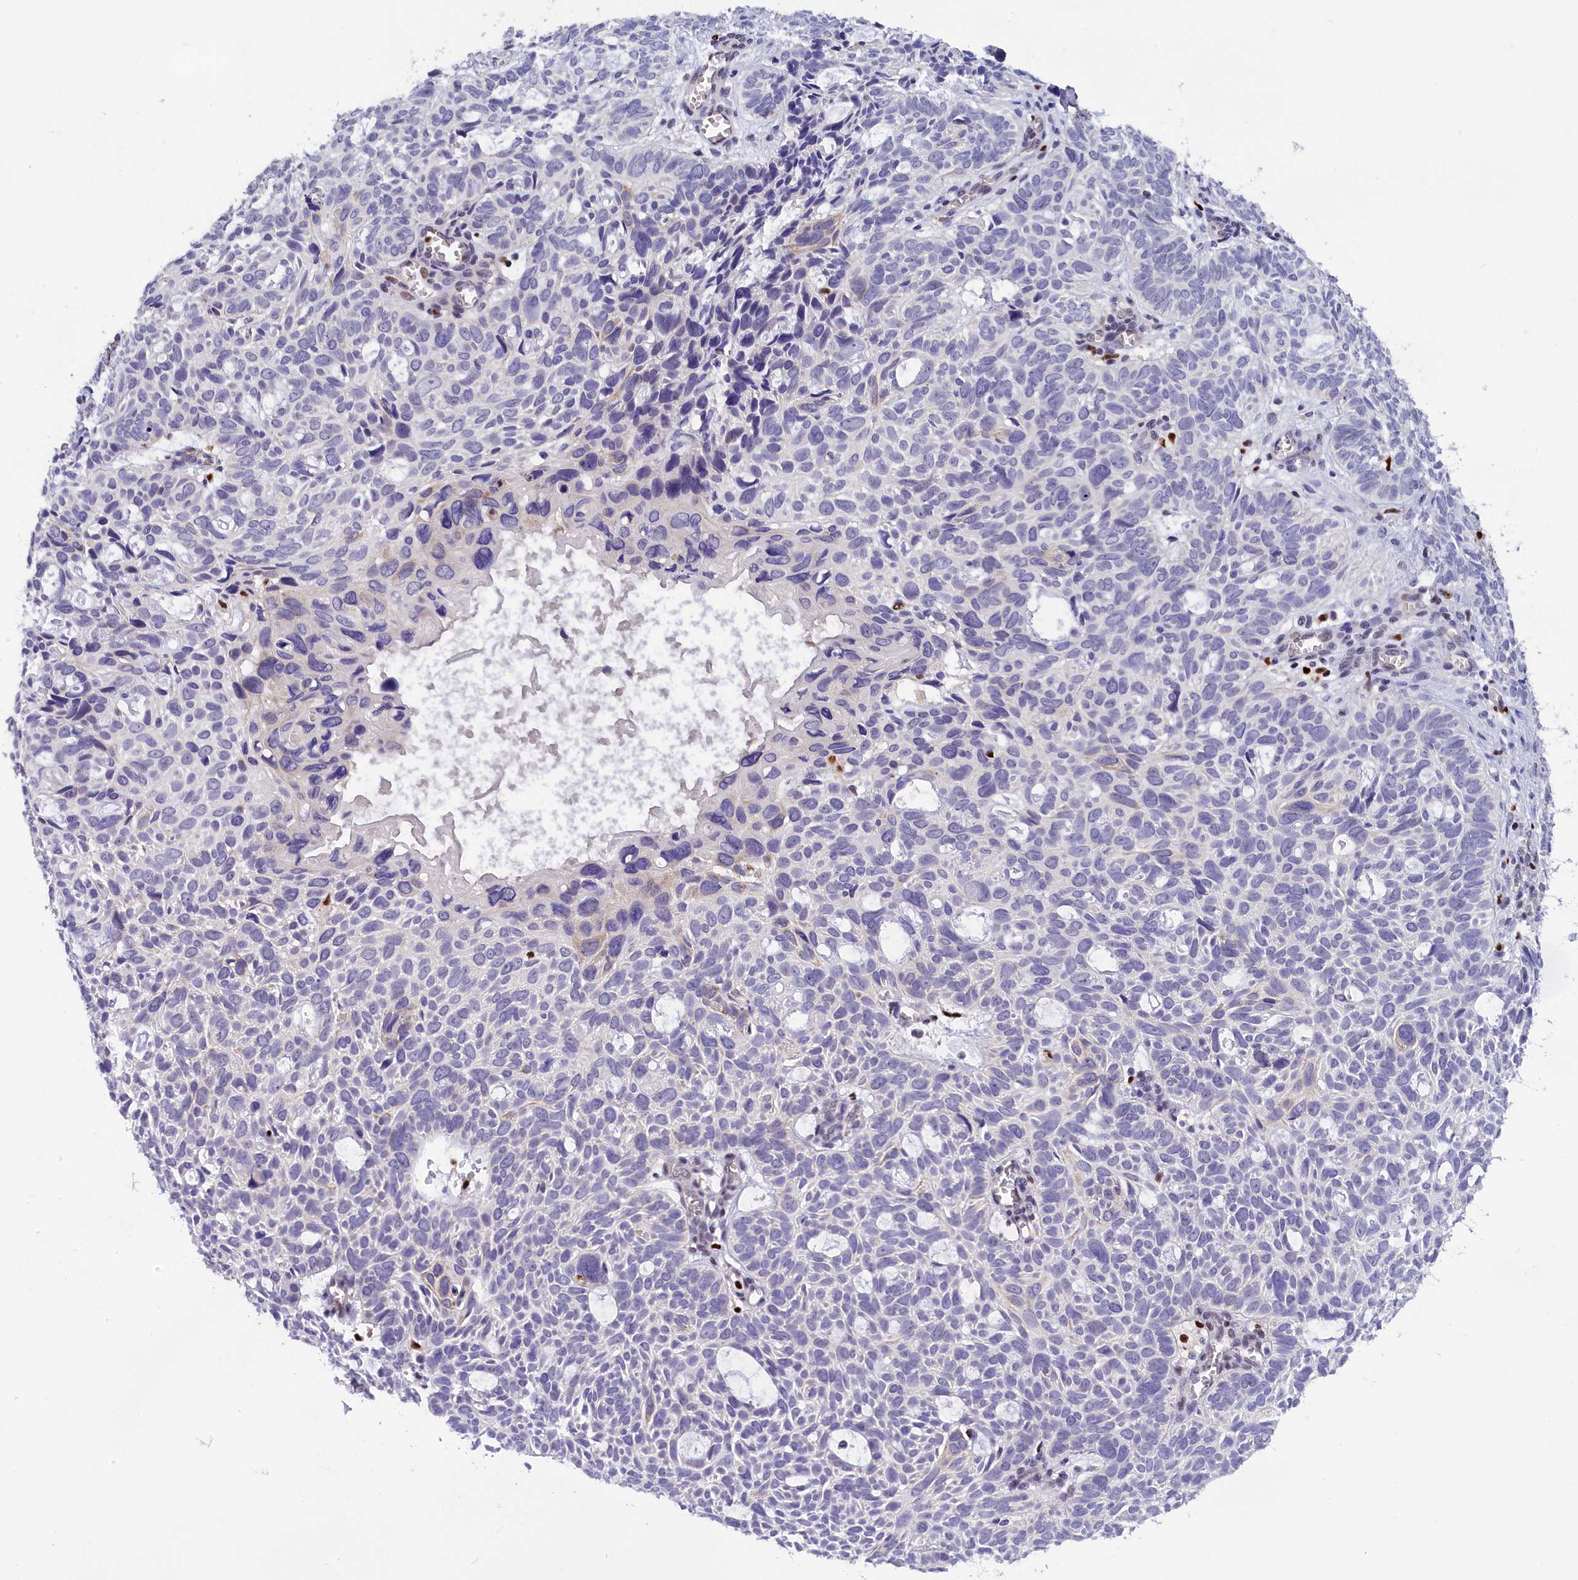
{"staining": {"intensity": "negative", "quantity": "none", "location": "none"}, "tissue": "skin cancer", "cell_type": "Tumor cells", "image_type": "cancer", "snomed": [{"axis": "morphology", "description": "Basal cell carcinoma"}, {"axis": "topography", "description": "Skin"}], "caption": "Tumor cells are negative for protein expression in human basal cell carcinoma (skin).", "gene": "BTBD9", "patient": {"sex": "male", "age": 69}}